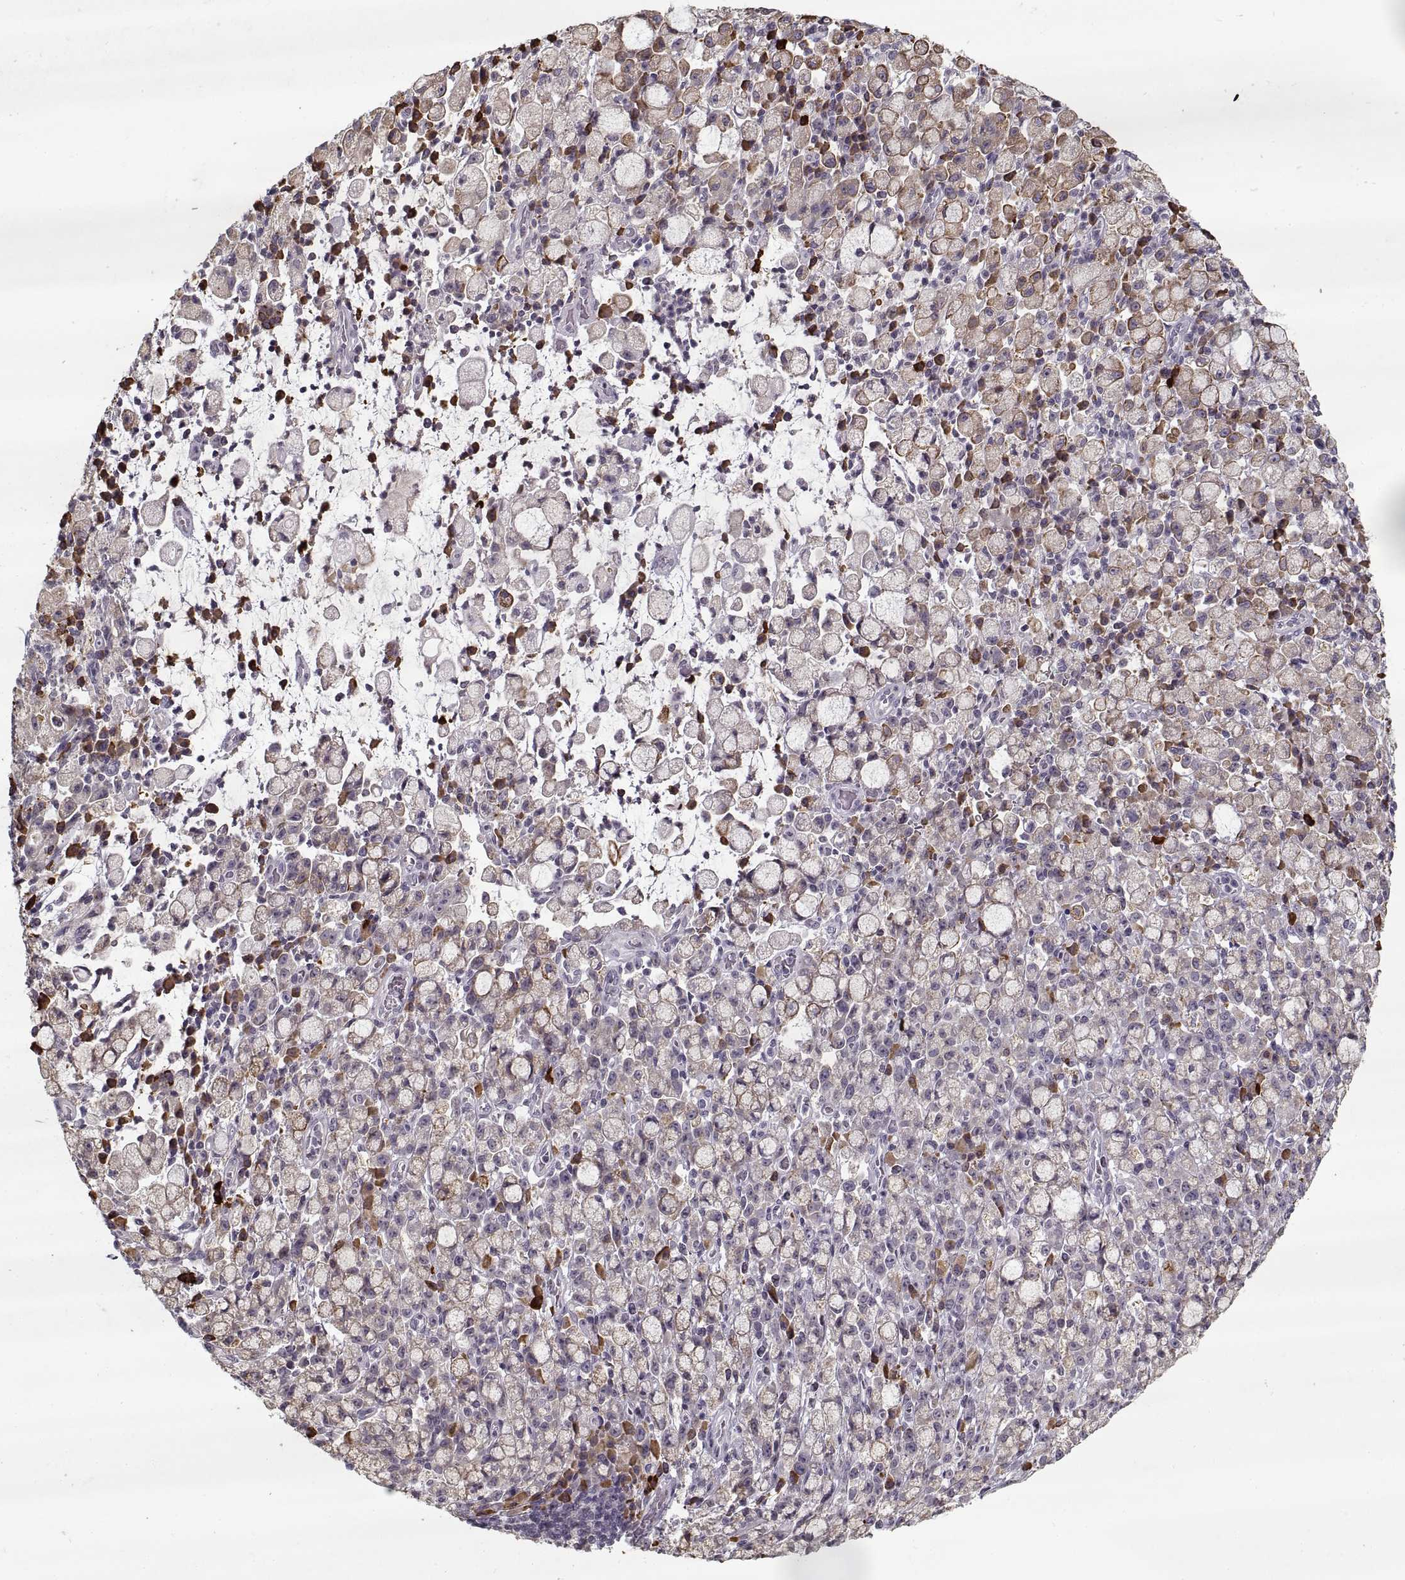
{"staining": {"intensity": "negative", "quantity": "none", "location": "none"}, "tissue": "stomach cancer", "cell_type": "Tumor cells", "image_type": "cancer", "snomed": [{"axis": "morphology", "description": "Adenocarcinoma, NOS"}, {"axis": "topography", "description": "Stomach"}], "caption": "Protein analysis of stomach cancer (adenocarcinoma) exhibits no significant staining in tumor cells.", "gene": "GAD2", "patient": {"sex": "male", "age": 58}}